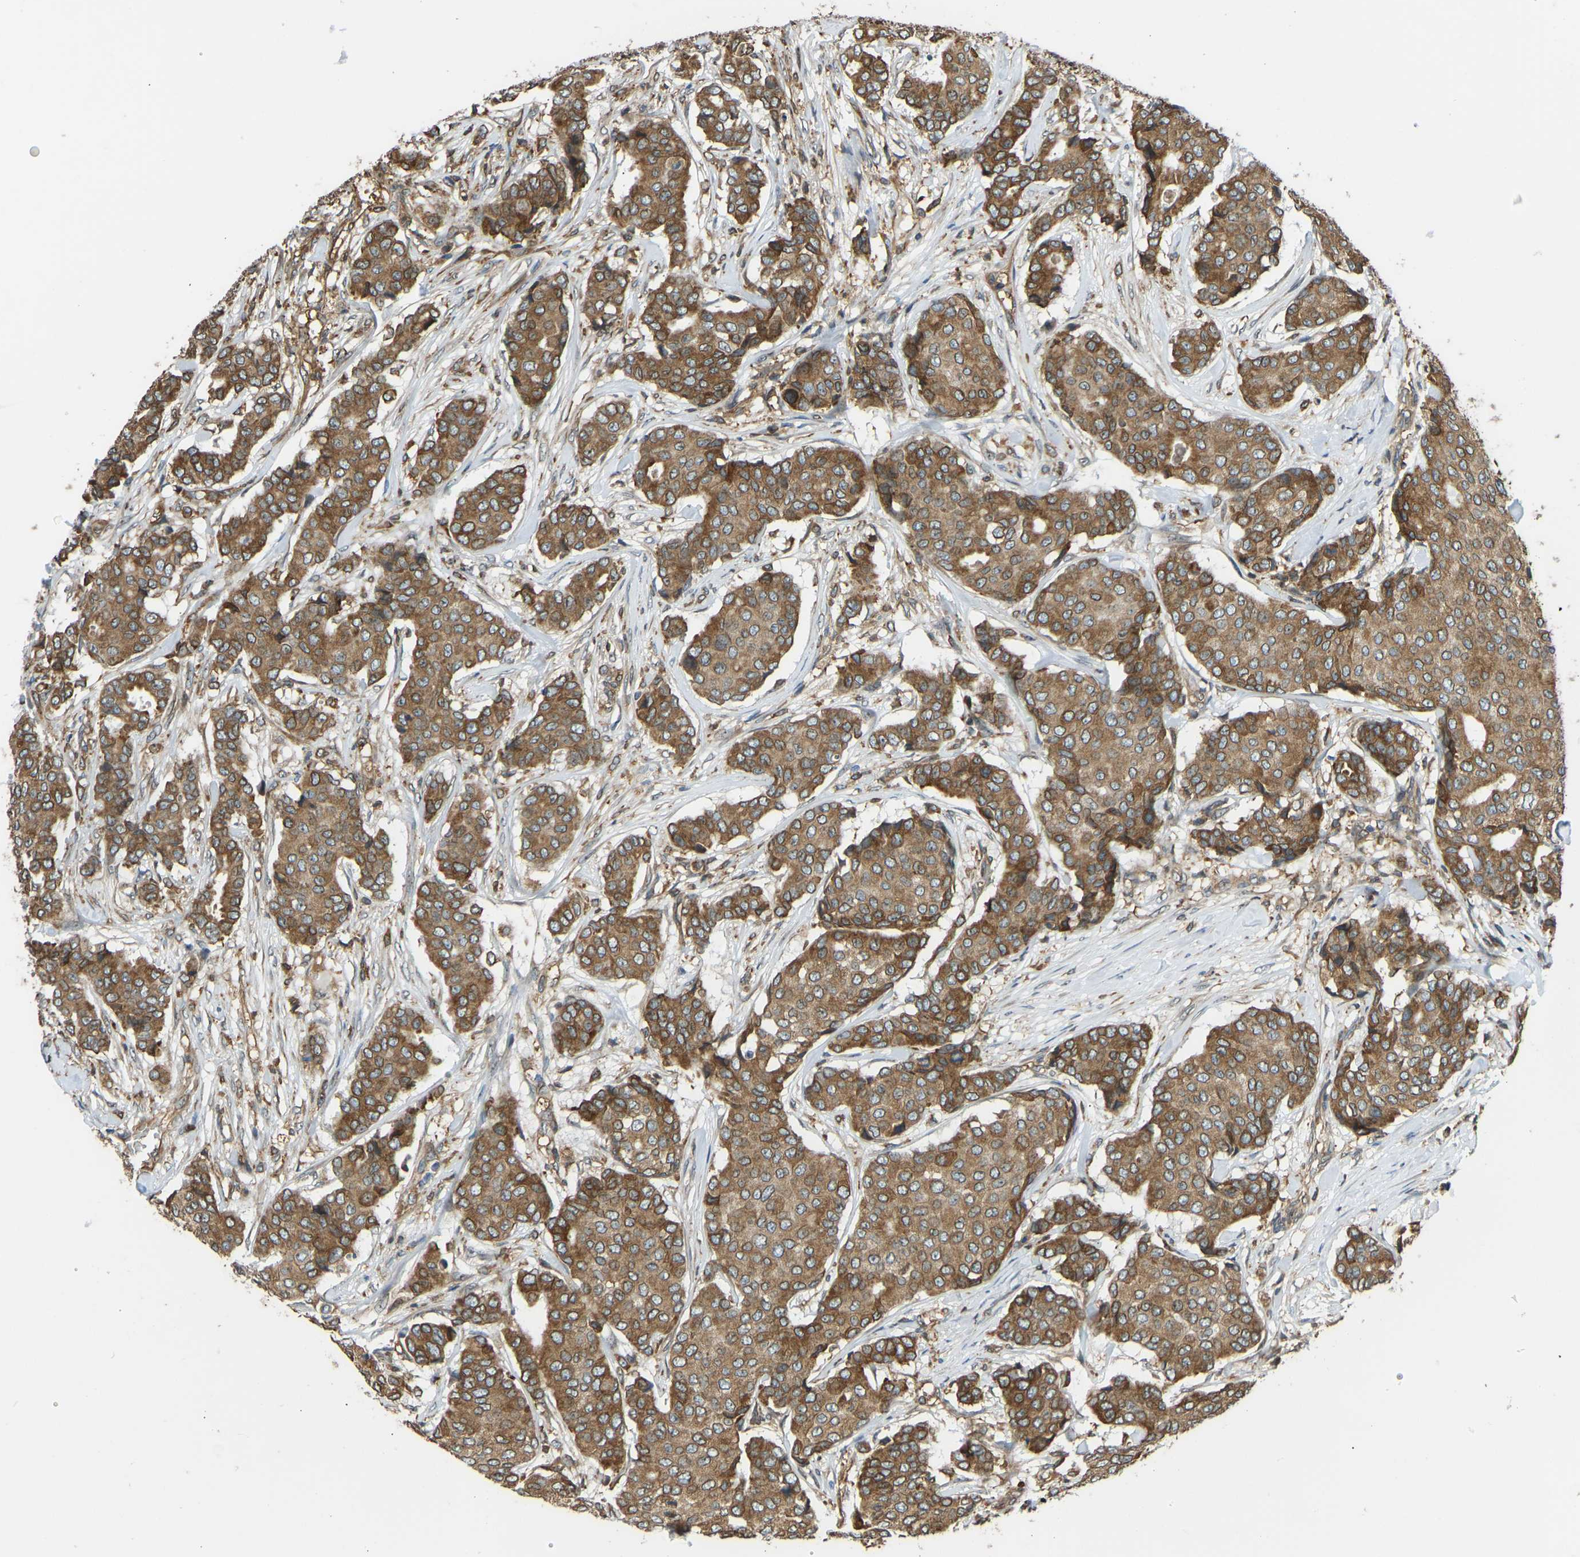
{"staining": {"intensity": "moderate", "quantity": ">75%", "location": "cytoplasmic/membranous"}, "tissue": "breast cancer", "cell_type": "Tumor cells", "image_type": "cancer", "snomed": [{"axis": "morphology", "description": "Duct carcinoma"}, {"axis": "topography", "description": "Breast"}], "caption": "High-magnification brightfield microscopy of breast cancer stained with DAB (3,3'-diaminobenzidine) (brown) and counterstained with hematoxylin (blue). tumor cells exhibit moderate cytoplasmic/membranous positivity is identified in about>75% of cells.", "gene": "OS9", "patient": {"sex": "female", "age": 75}}